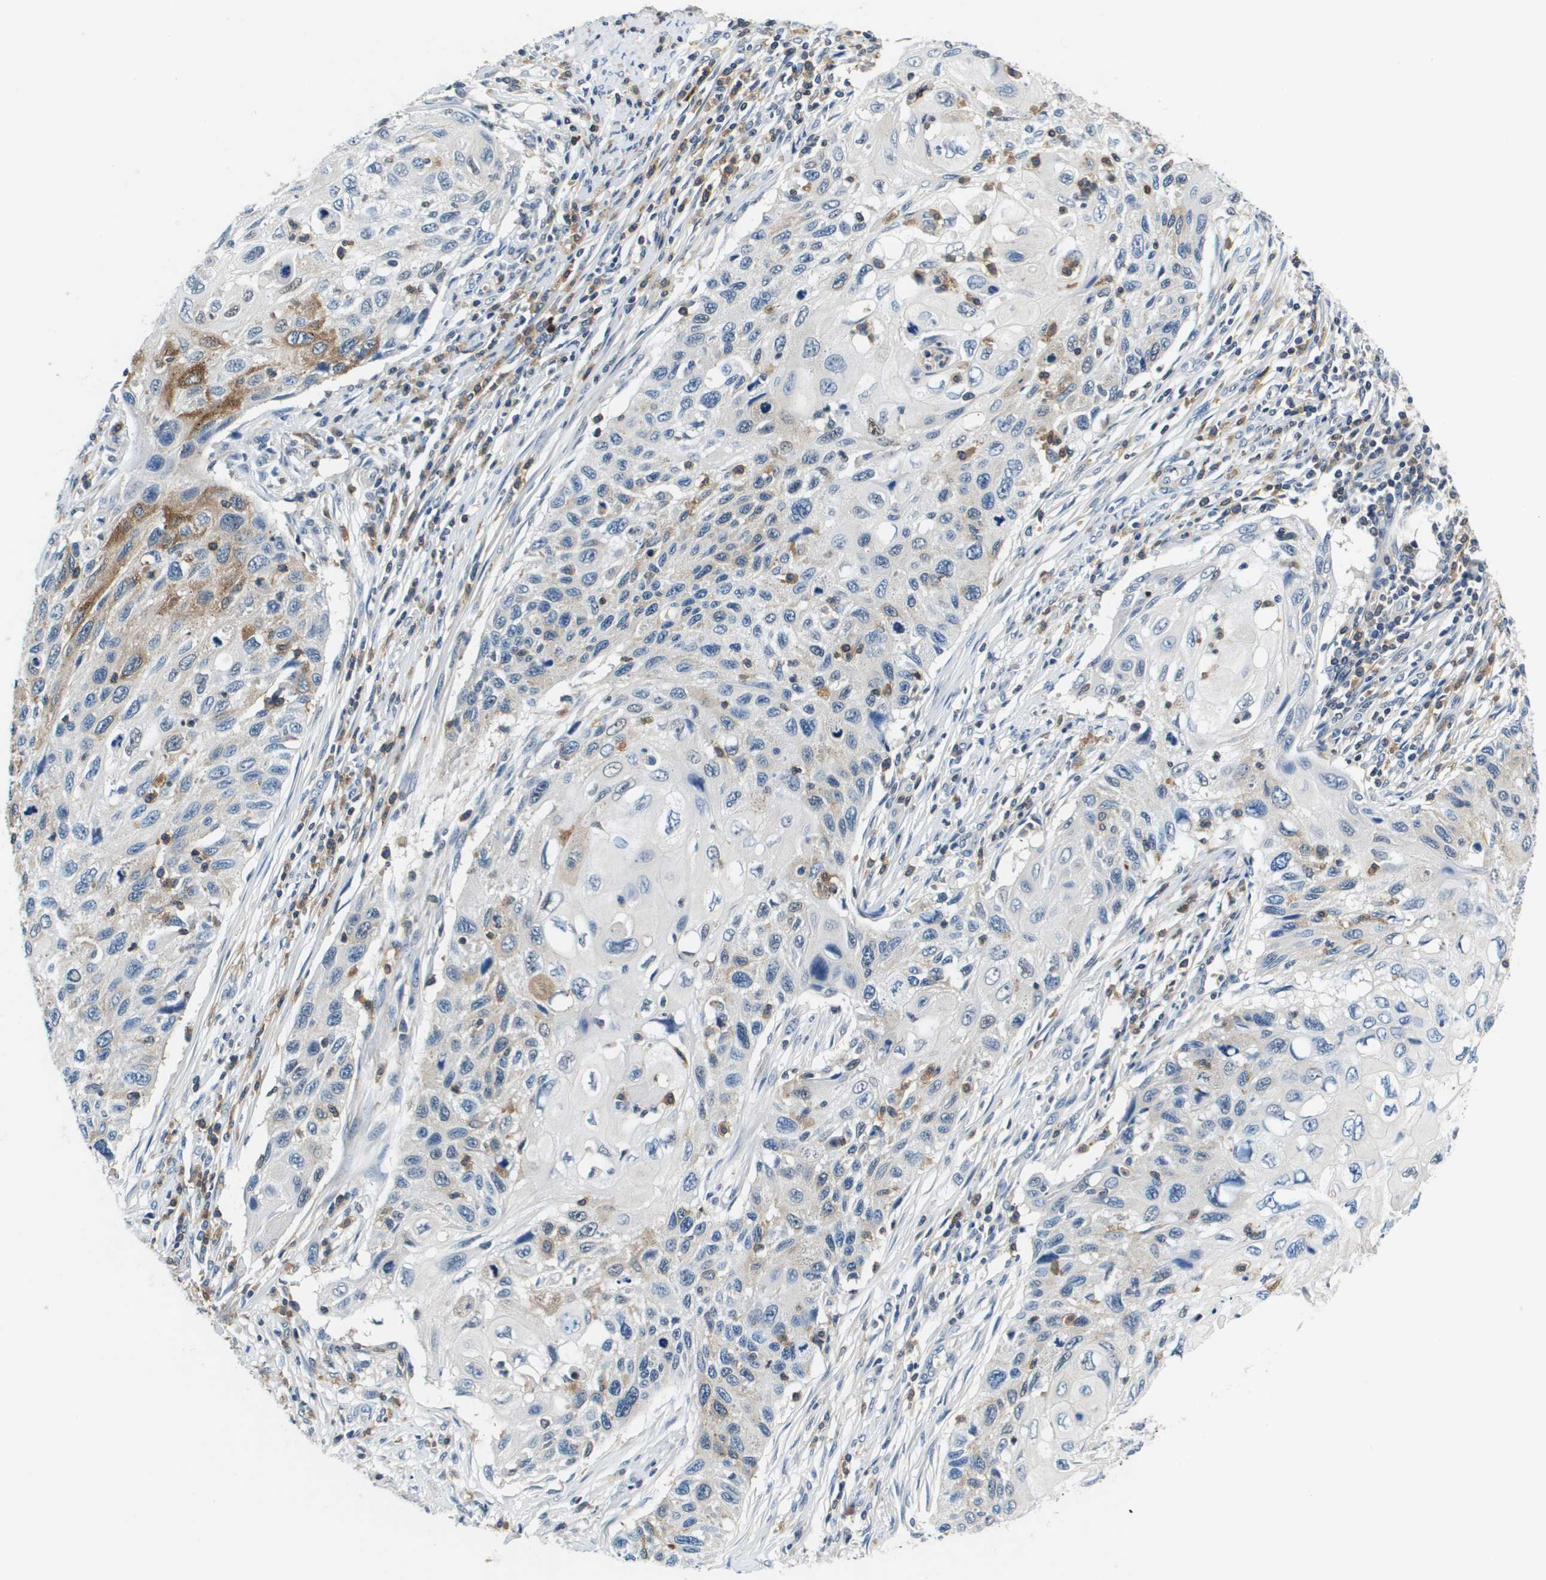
{"staining": {"intensity": "moderate", "quantity": "<25%", "location": "cytoplasmic/membranous"}, "tissue": "cervical cancer", "cell_type": "Tumor cells", "image_type": "cancer", "snomed": [{"axis": "morphology", "description": "Squamous cell carcinoma, NOS"}, {"axis": "topography", "description": "Cervix"}], "caption": "Immunohistochemistry (IHC) micrograph of neoplastic tissue: human cervical cancer stained using immunohistochemistry (IHC) demonstrates low levels of moderate protein expression localized specifically in the cytoplasmic/membranous of tumor cells, appearing as a cytoplasmic/membranous brown color.", "gene": "KCNQ5", "patient": {"sex": "female", "age": 70}}